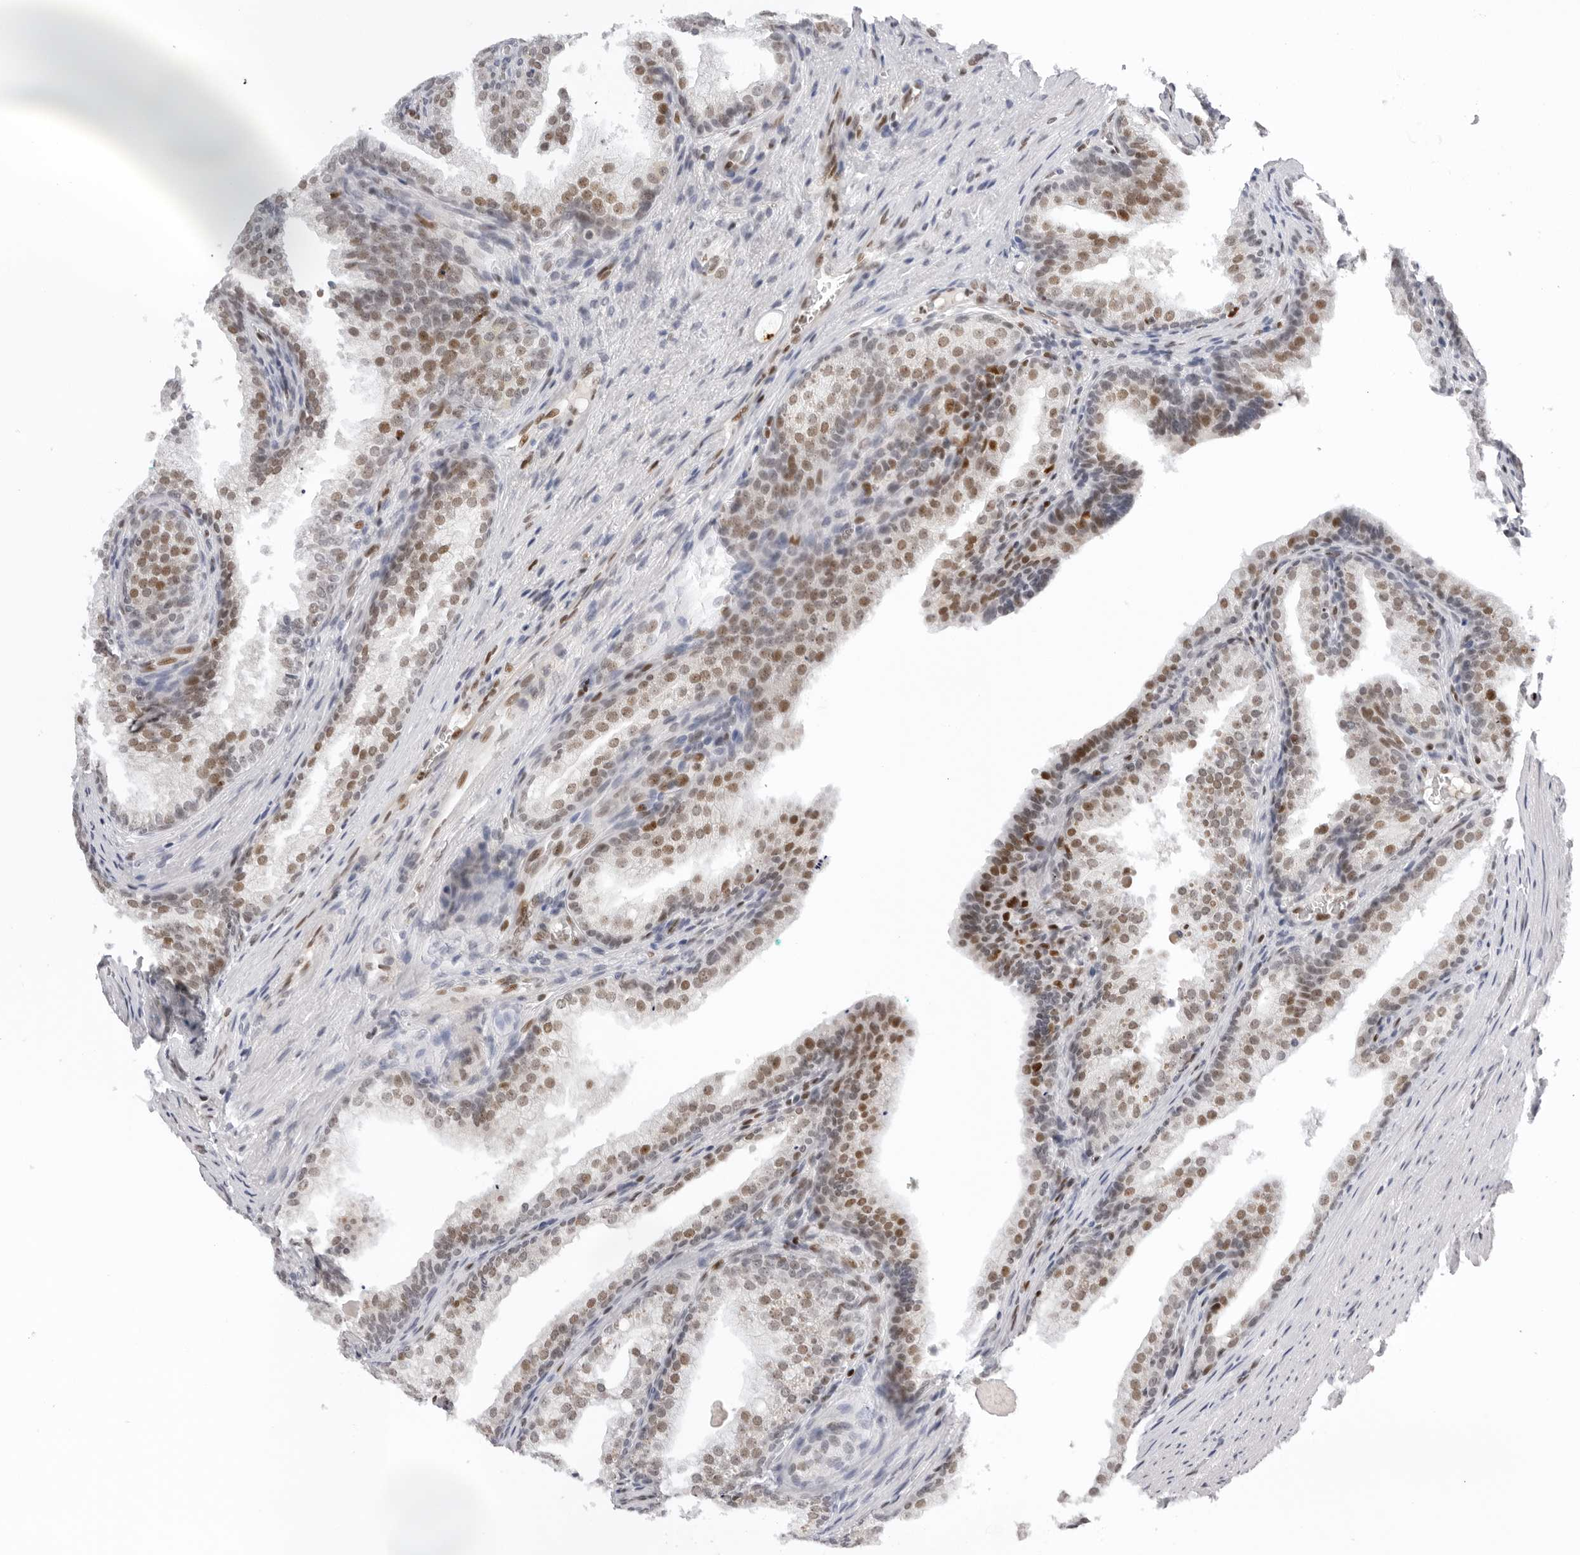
{"staining": {"intensity": "moderate", "quantity": "25%-75%", "location": "nuclear"}, "tissue": "prostate cancer", "cell_type": "Tumor cells", "image_type": "cancer", "snomed": [{"axis": "morphology", "description": "Adenocarcinoma, High grade"}, {"axis": "topography", "description": "Prostate"}], "caption": "Tumor cells show medium levels of moderate nuclear positivity in approximately 25%-75% of cells in human prostate cancer (high-grade adenocarcinoma). (brown staining indicates protein expression, while blue staining denotes nuclei).", "gene": "OGG1", "patient": {"sex": "male", "age": 62}}